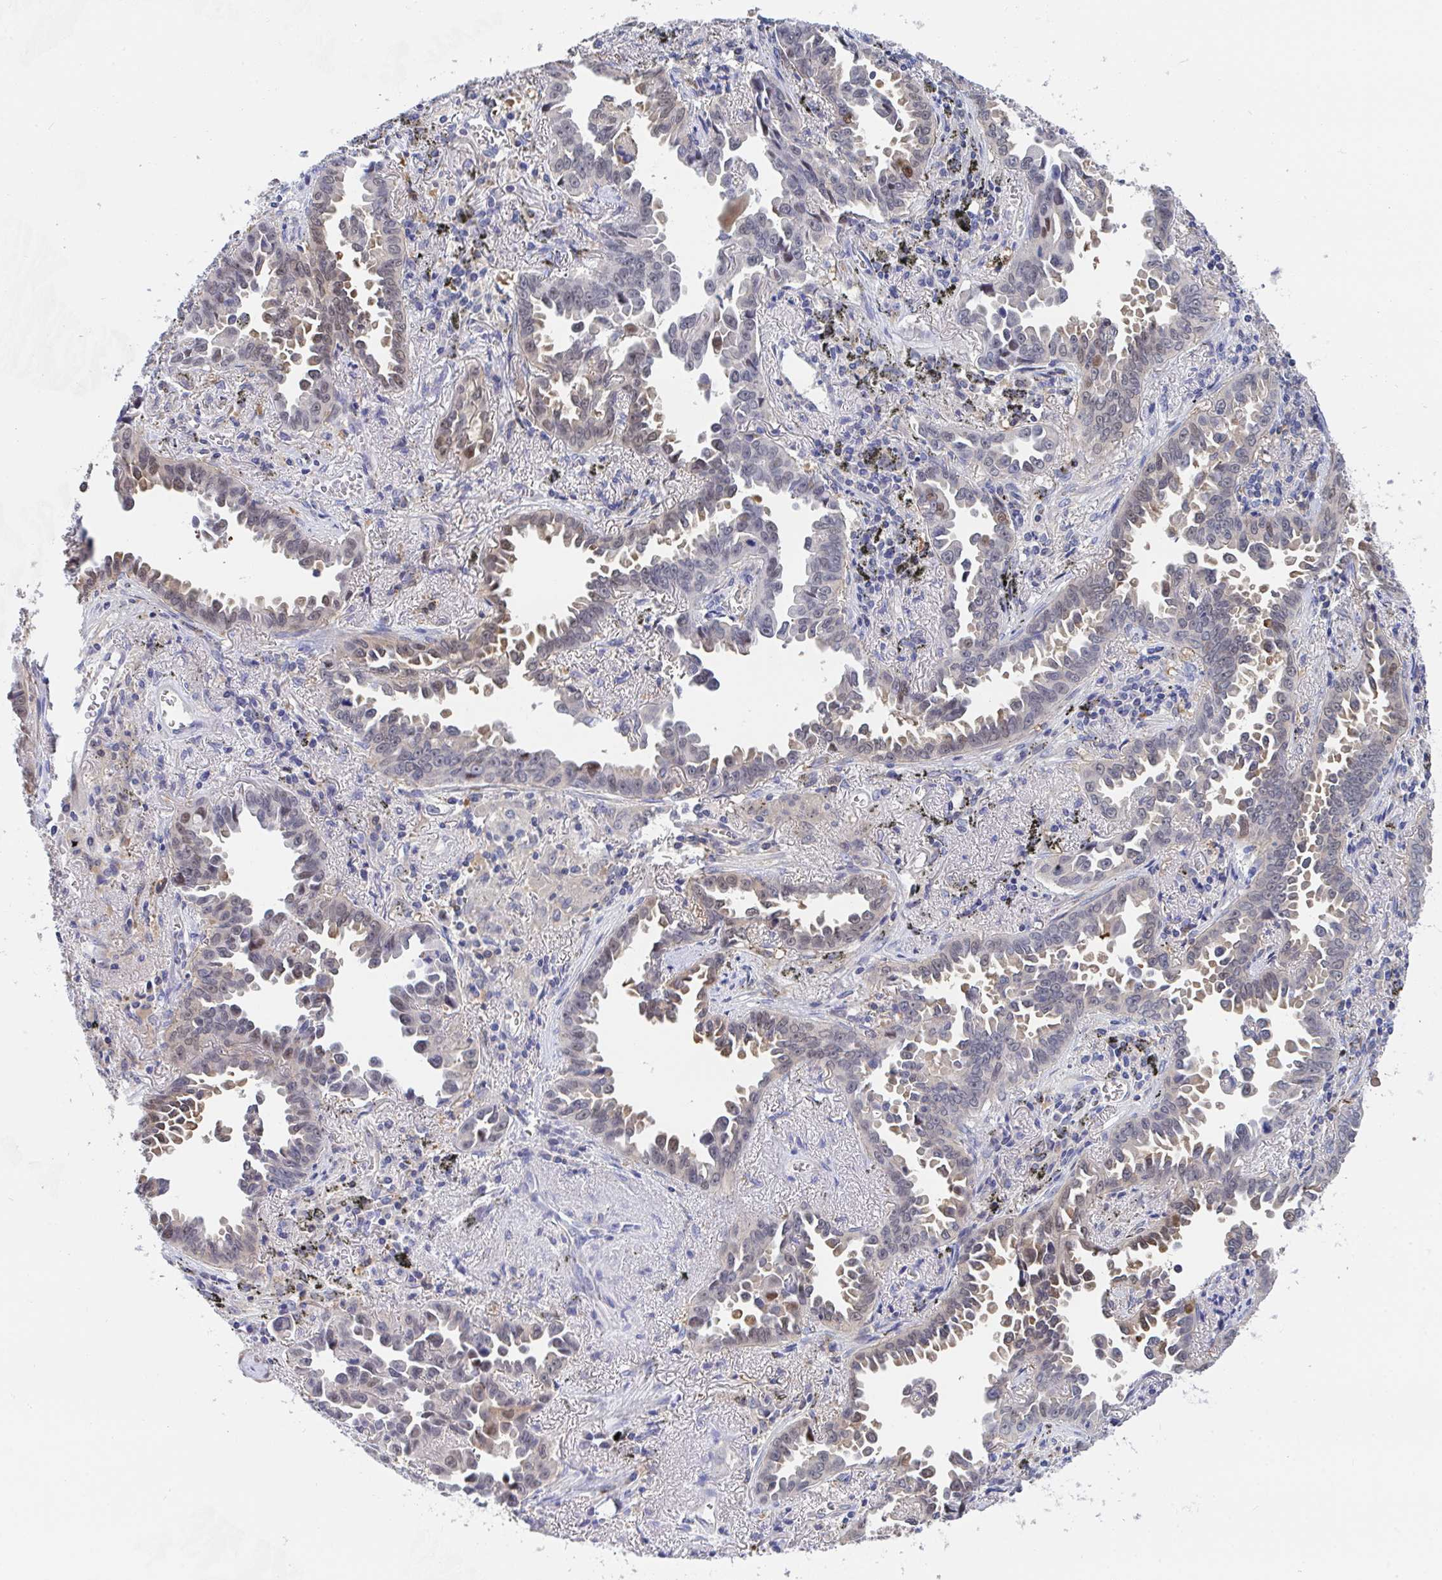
{"staining": {"intensity": "moderate", "quantity": "25%-75%", "location": "cytoplasmic/membranous,nuclear"}, "tissue": "lung cancer", "cell_type": "Tumor cells", "image_type": "cancer", "snomed": [{"axis": "morphology", "description": "Adenocarcinoma, NOS"}, {"axis": "topography", "description": "Lung"}], "caption": "Protein staining exhibits moderate cytoplasmic/membranous and nuclear staining in approximately 25%-75% of tumor cells in lung adenocarcinoma.", "gene": "P2RX3", "patient": {"sex": "male", "age": 68}}